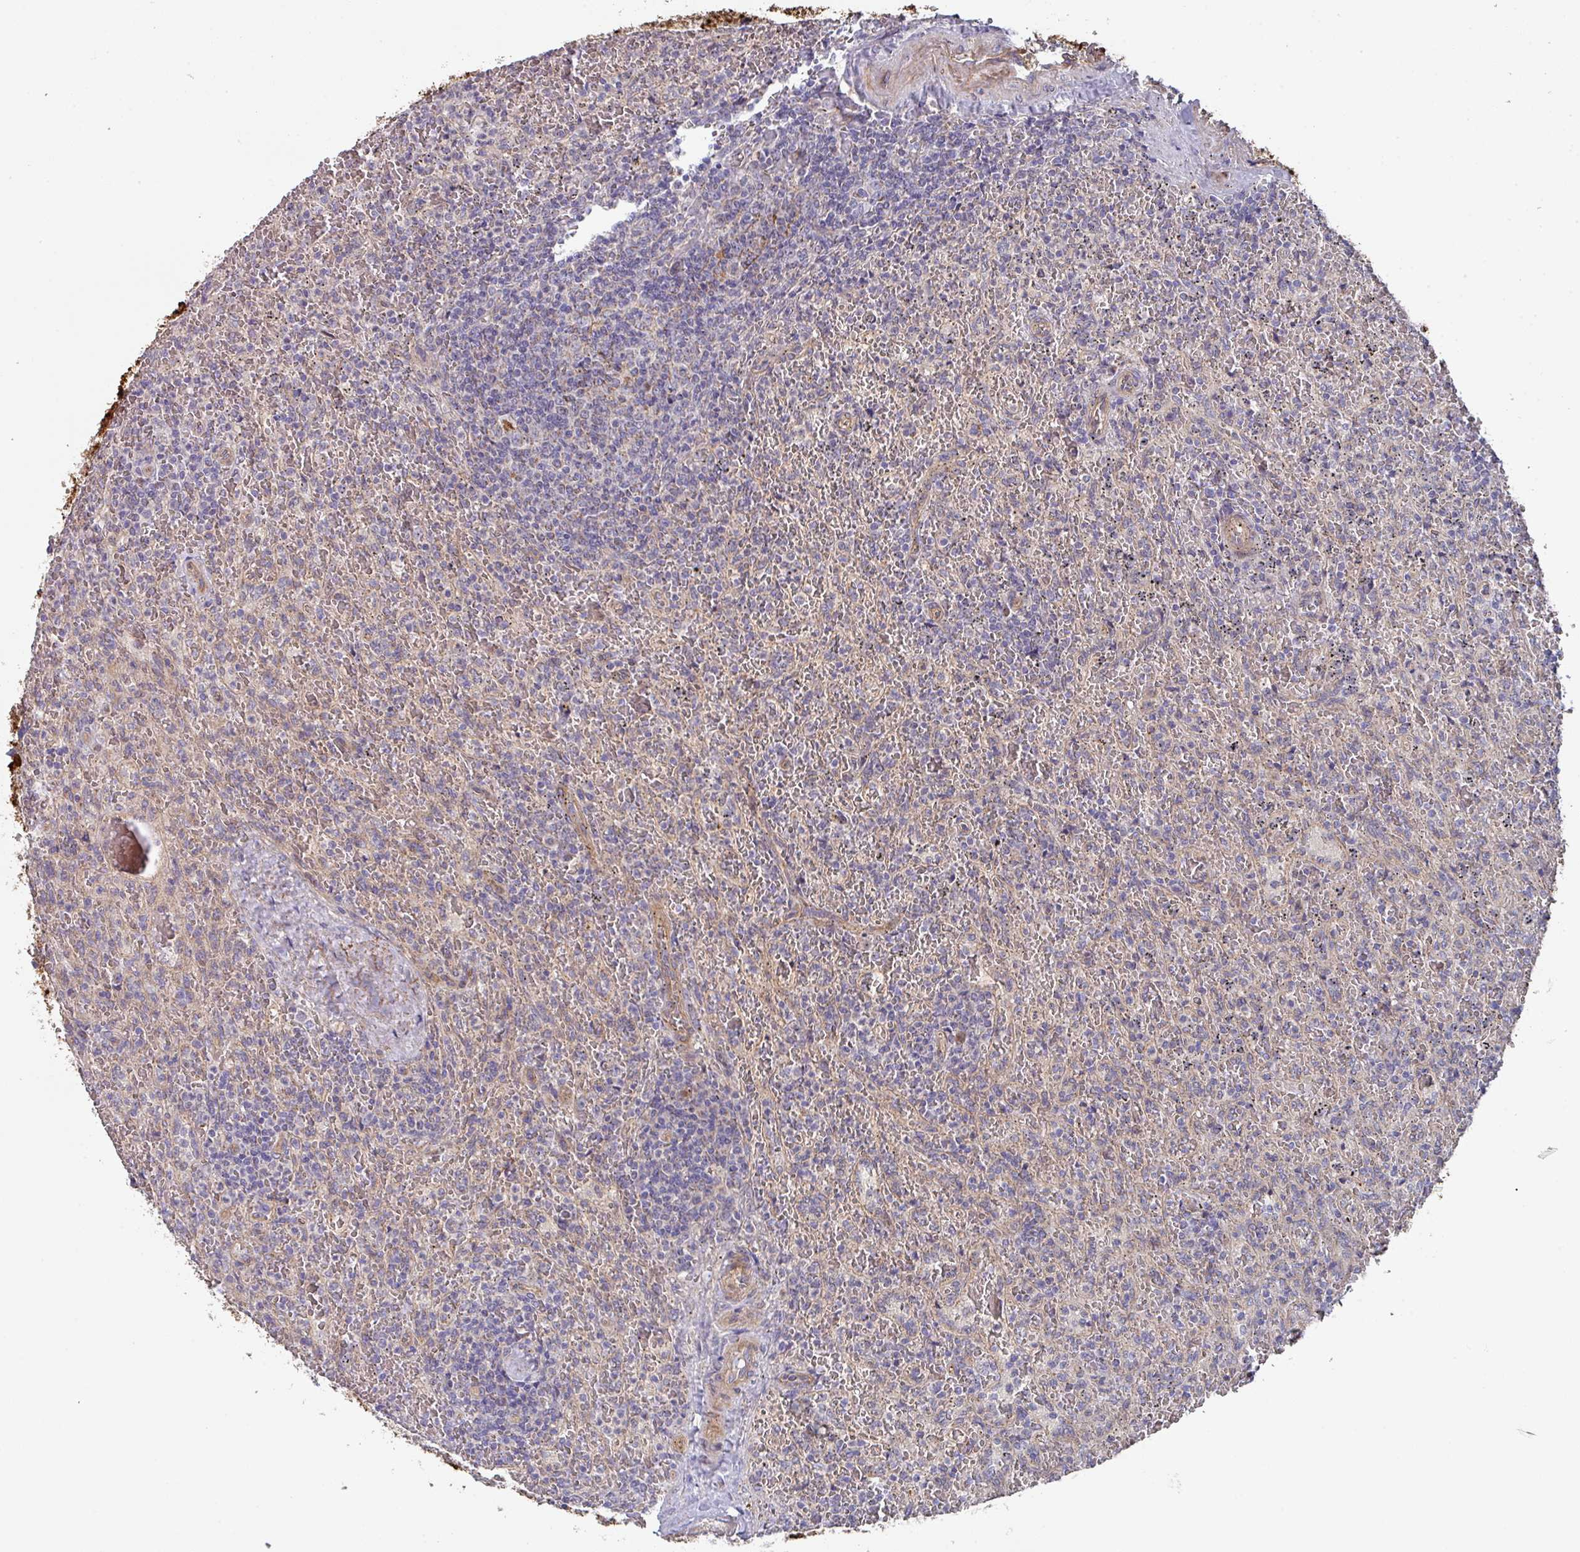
{"staining": {"intensity": "negative", "quantity": "none", "location": "none"}, "tissue": "lymphoma", "cell_type": "Tumor cells", "image_type": "cancer", "snomed": [{"axis": "morphology", "description": "Malignant lymphoma, non-Hodgkin's type, Low grade"}, {"axis": "topography", "description": "Spleen"}], "caption": "Human malignant lymphoma, non-Hodgkin's type (low-grade) stained for a protein using immunohistochemistry exhibits no staining in tumor cells.", "gene": "DCAF12L2", "patient": {"sex": "female", "age": 64}}